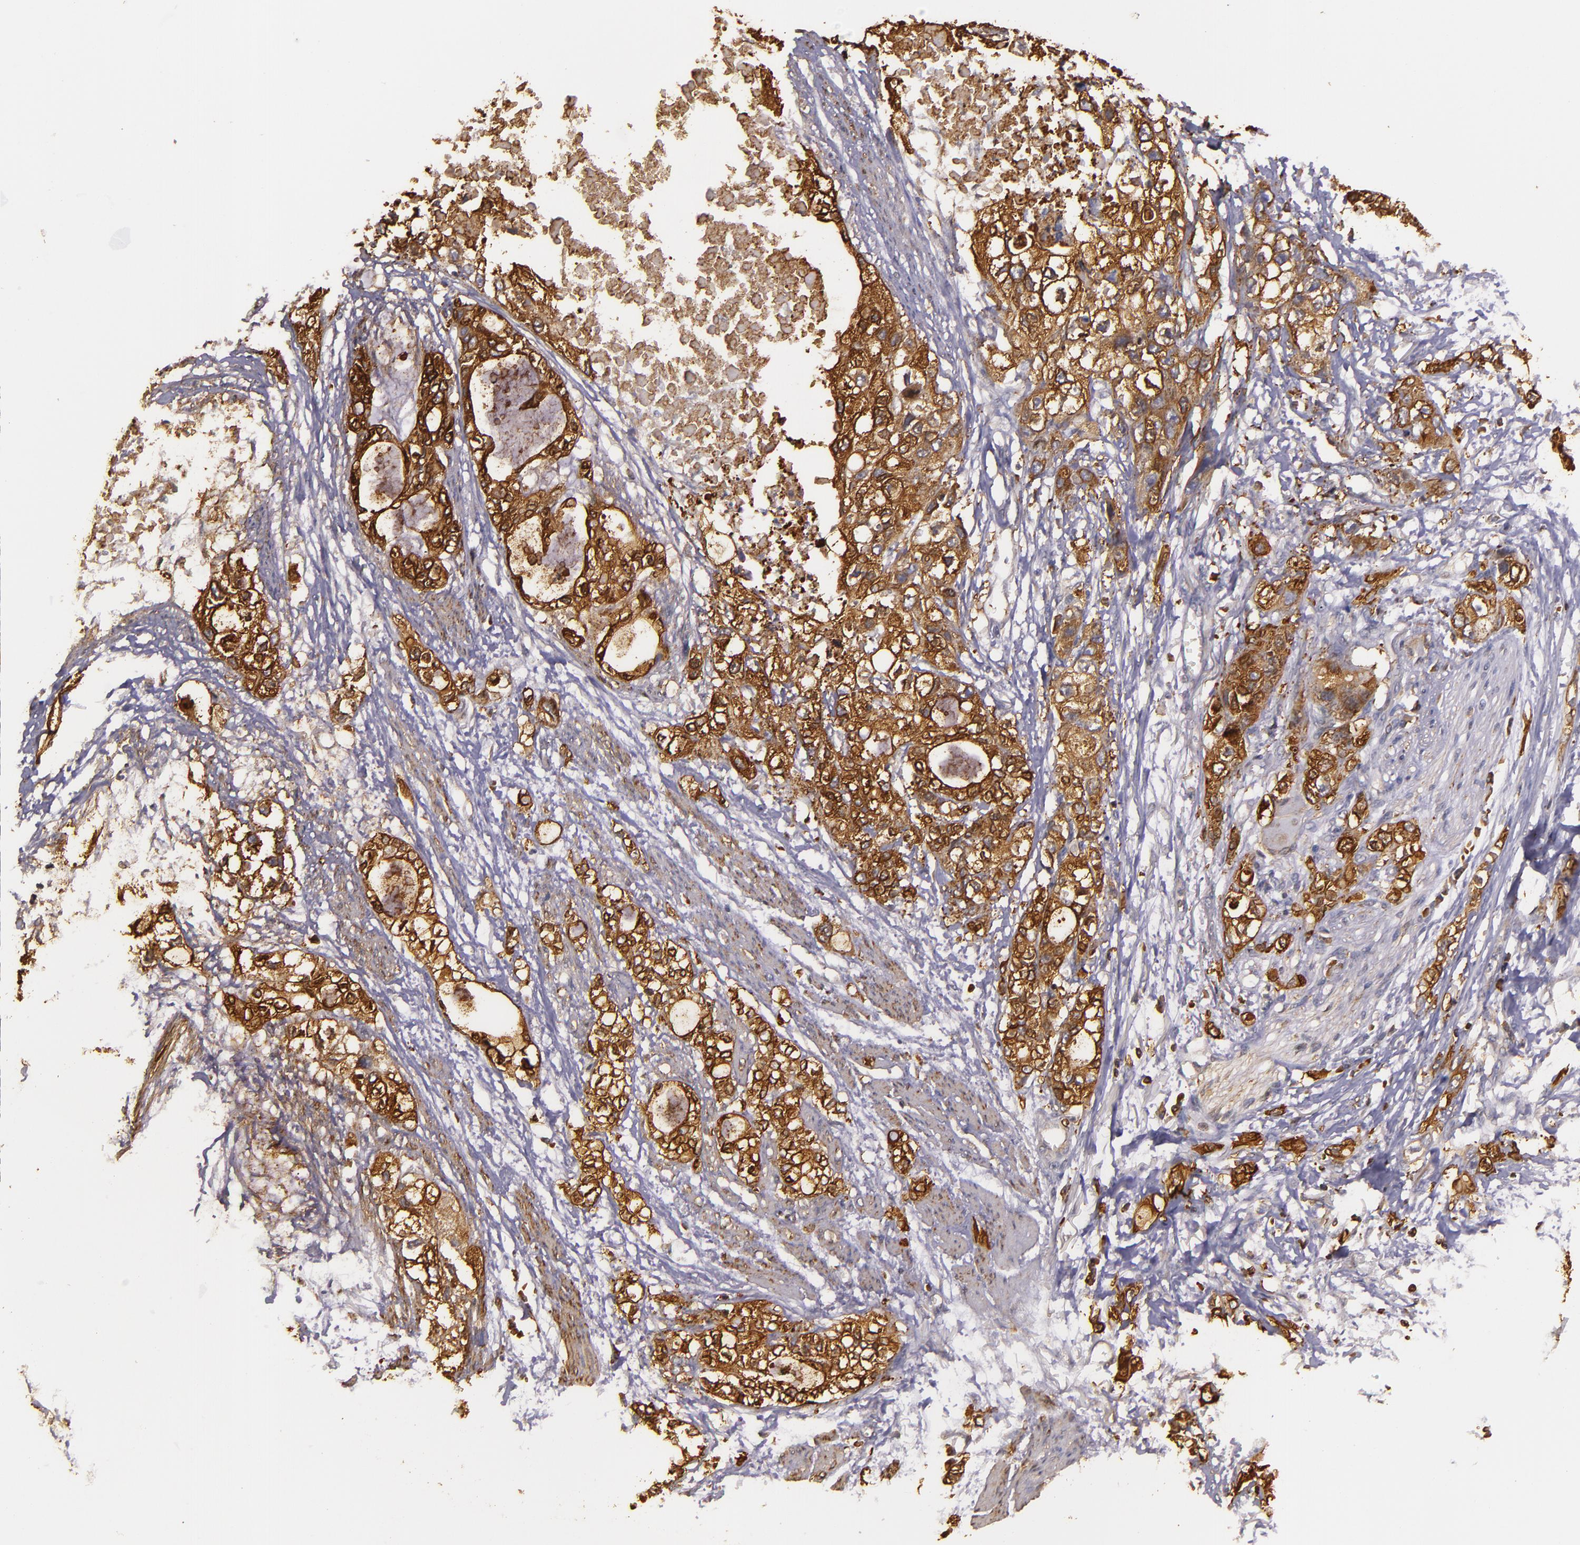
{"staining": {"intensity": "strong", "quantity": ">75%", "location": "cytoplasmic/membranous"}, "tissue": "stomach cancer", "cell_type": "Tumor cells", "image_type": "cancer", "snomed": [{"axis": "morphology", "description": "Adenocarcinoma, NOS"}, {"axis": "topography", "description": "Stomach, upper"}], "caption": "Immunohistochemical staining of stomach cancer (adenocarcinoma) shows high levels of strong cytoplasmic/membranous protein positivity in about >75% of tumor cells.", "gene": "SLC9A3R1", "patient": {"sex": "female", "age": 52}}